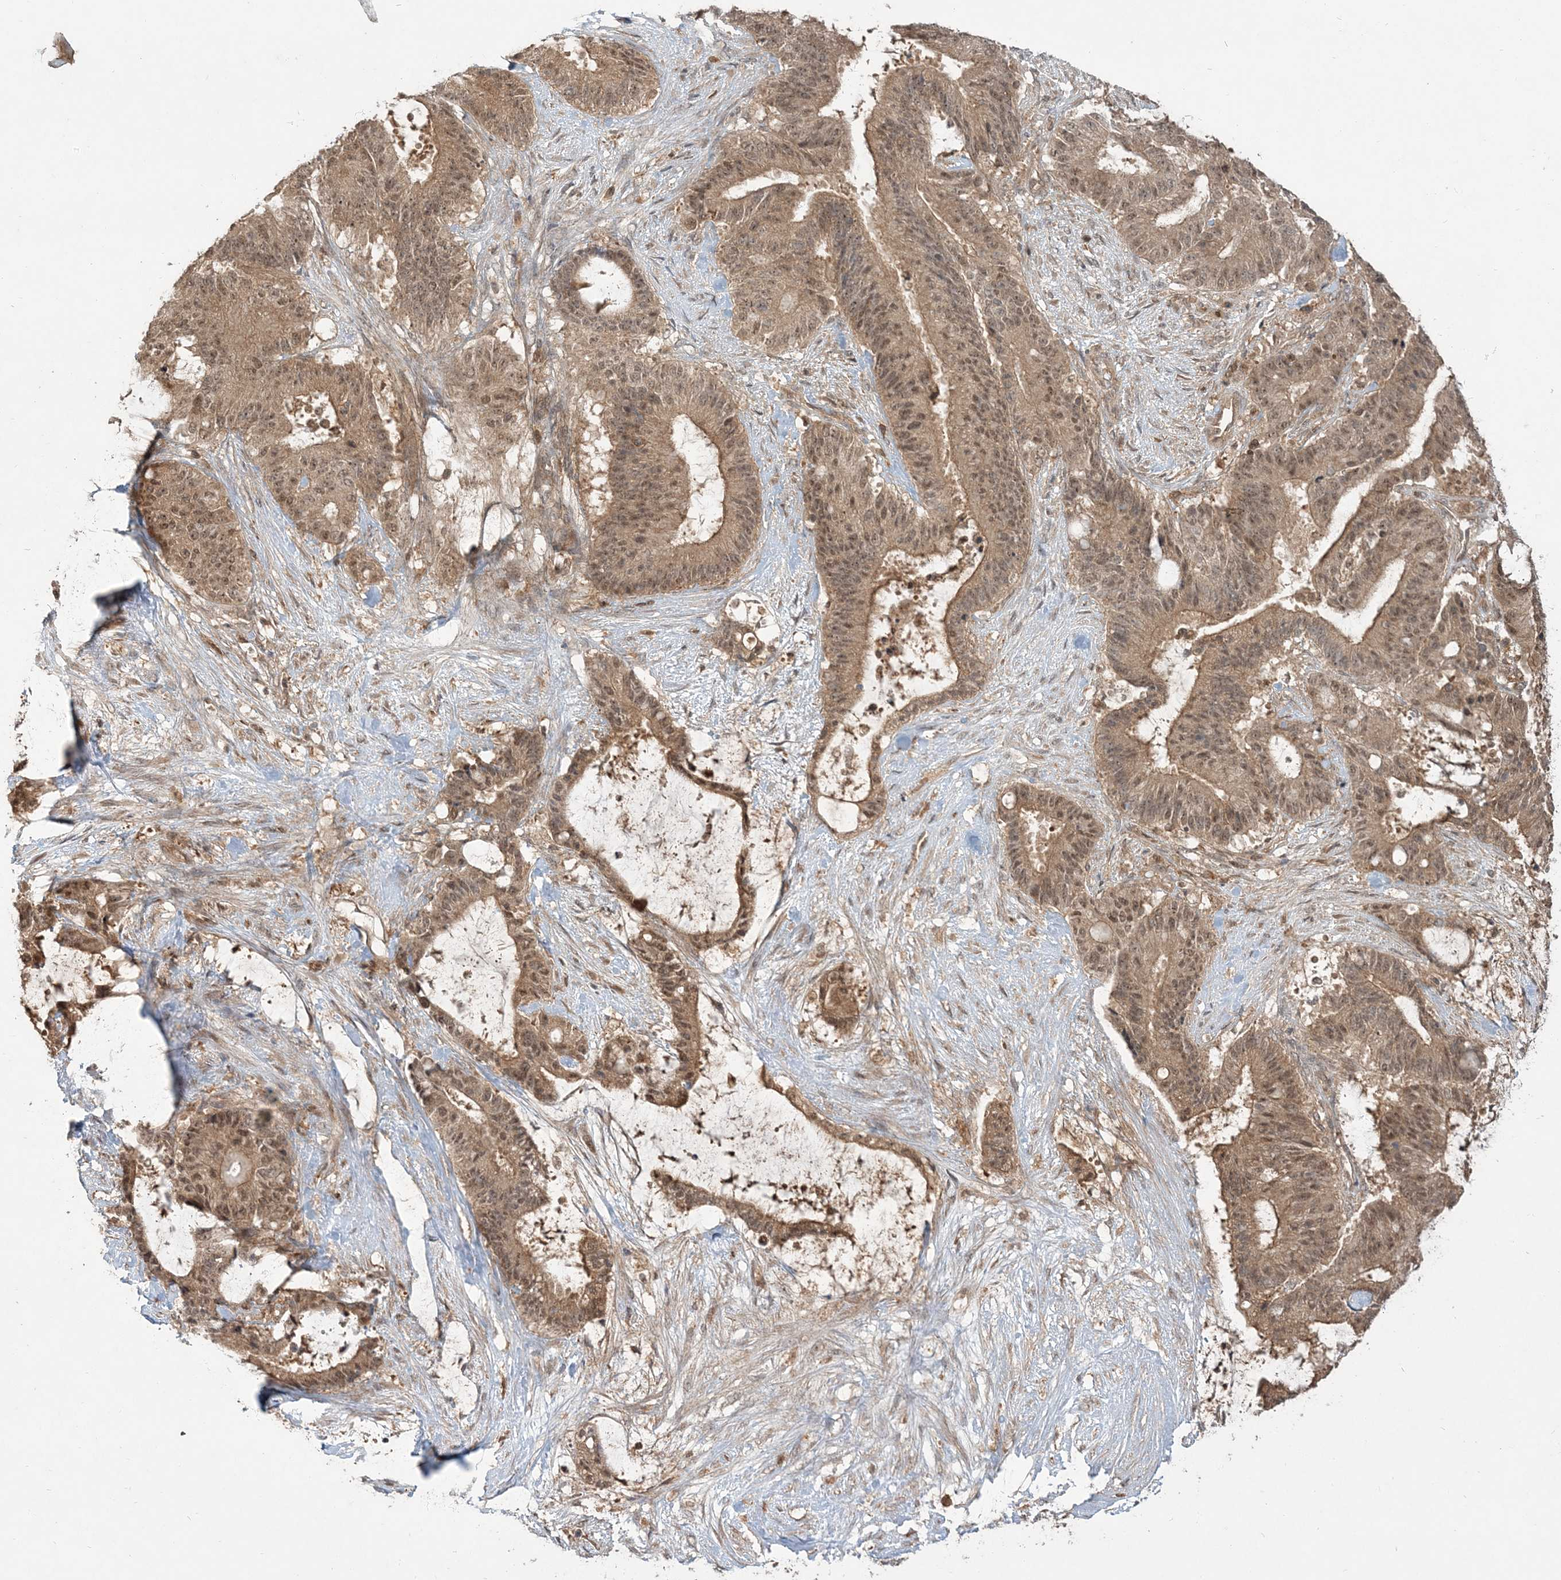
{"staining": {"intensity": "moderate", "quantity": ">75%", "location": "cytoplasmic/membranous,nuclear"}, "tissue": "liver cancer", "cell_type": "Tumor cells", "image_type": "cancer", "snomed": [{"axis": "morphology", "description": "Normal tissue, NOS"}, {"axis": "morphology", "description": "Cholangiocarcinoma"}, {"axis": "topography", "description": "Liver"}, {"axis": "topography", "description": "Peripheral nerve tissue"}], "caption": "Human liver cholangiocarcinoma stained for a protein (brown) shows moderate cytoplasmic/membranous and nuclear positive staining in approximately >75% of tumor cells.", "gene": "CAB39", "patient": {"sex": "female", "age": 73}}